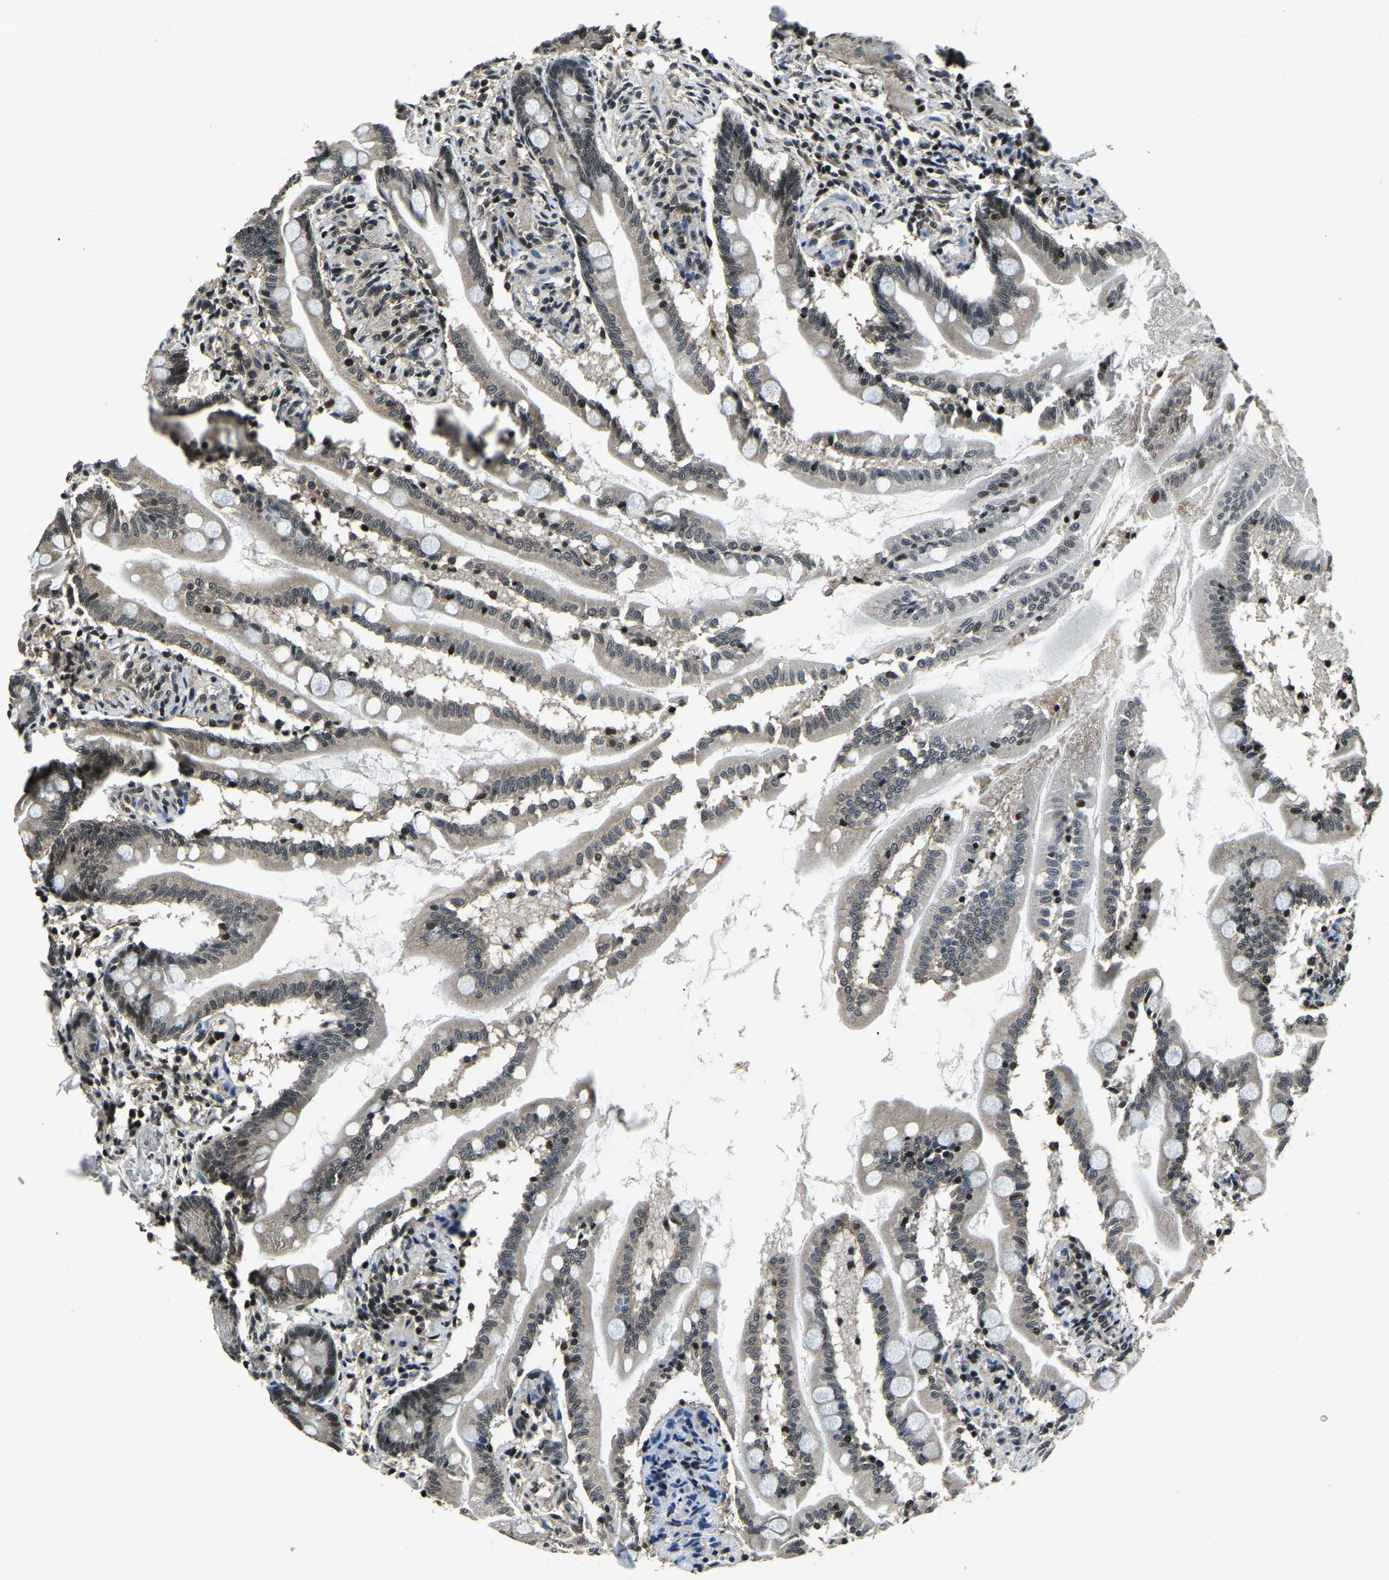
{"staining": {"intensity": "moderate", "quantity": "<25%", "location": "nuclear"}, "tissue": "small intestine", "cell_type": "Glandular cells", "image_type": "normal", "snomed": [{"axis": "morphology", "description": "Normal tissue, NOS"}, {"axis": "topography", "description": "Small intestine"}], "caption": "Protein staining of unremarkable small intestine shows moderate nuclear expression in approximately <25% of glandular cells.", "gene": "ANKIB1", "patient": {"sex": "female", "age": 56}}